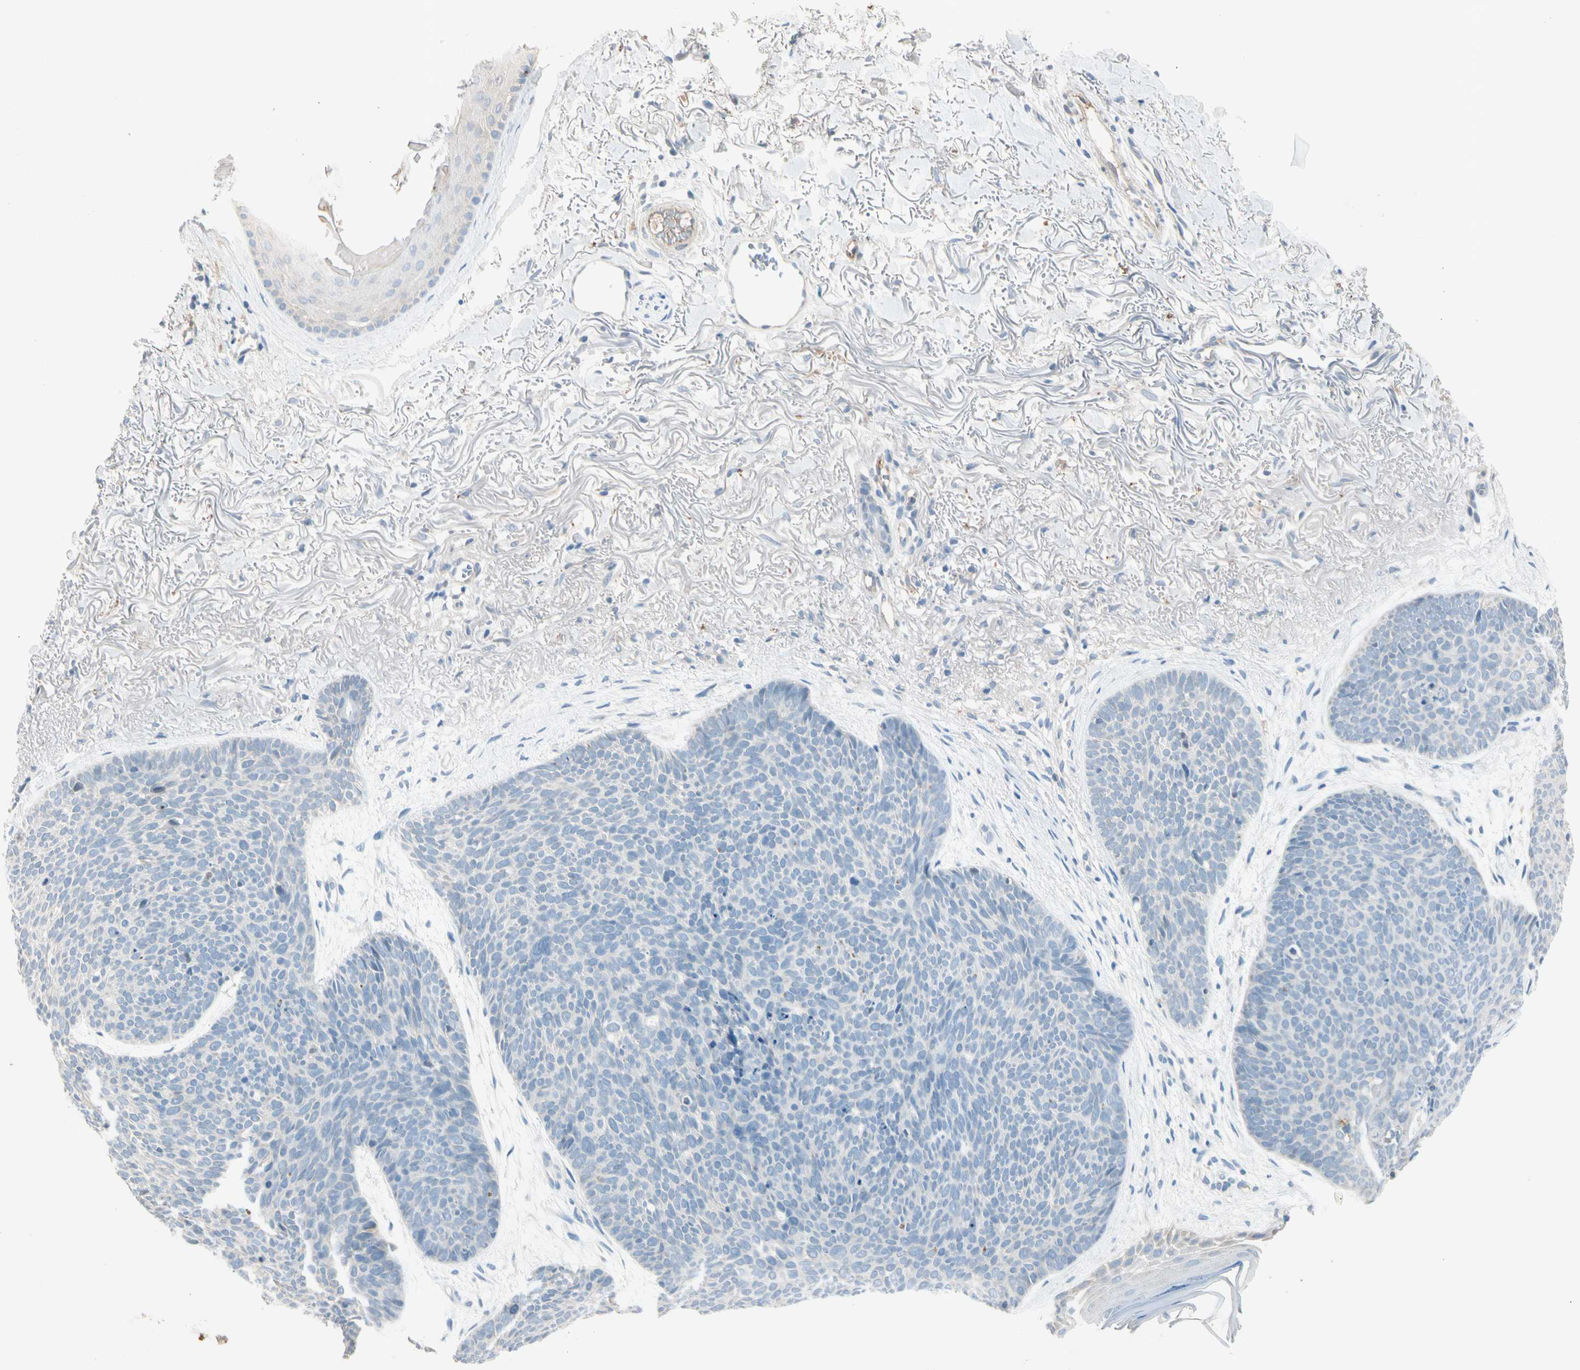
{"staining": {"intensity": "negative", "quantity": "none", "location": "none"}, "tissue": "skin cancer", "cell_type": "Tumor cells", "image_type": "cancer", "snomed": [{"axis": "morphology", "description": "Normal tissue, NOS"}, {"axis": "morphology", "description": "Basal cell carcinoma"}, {"axis": "topography", "description": "Skin"}], "caption": "IHC of skin cancer (basal cell carcinoma) shows no positivity in tumor cells.", "gene": "SERPIND1", "patient": {"sex": "female", "age": 70}}